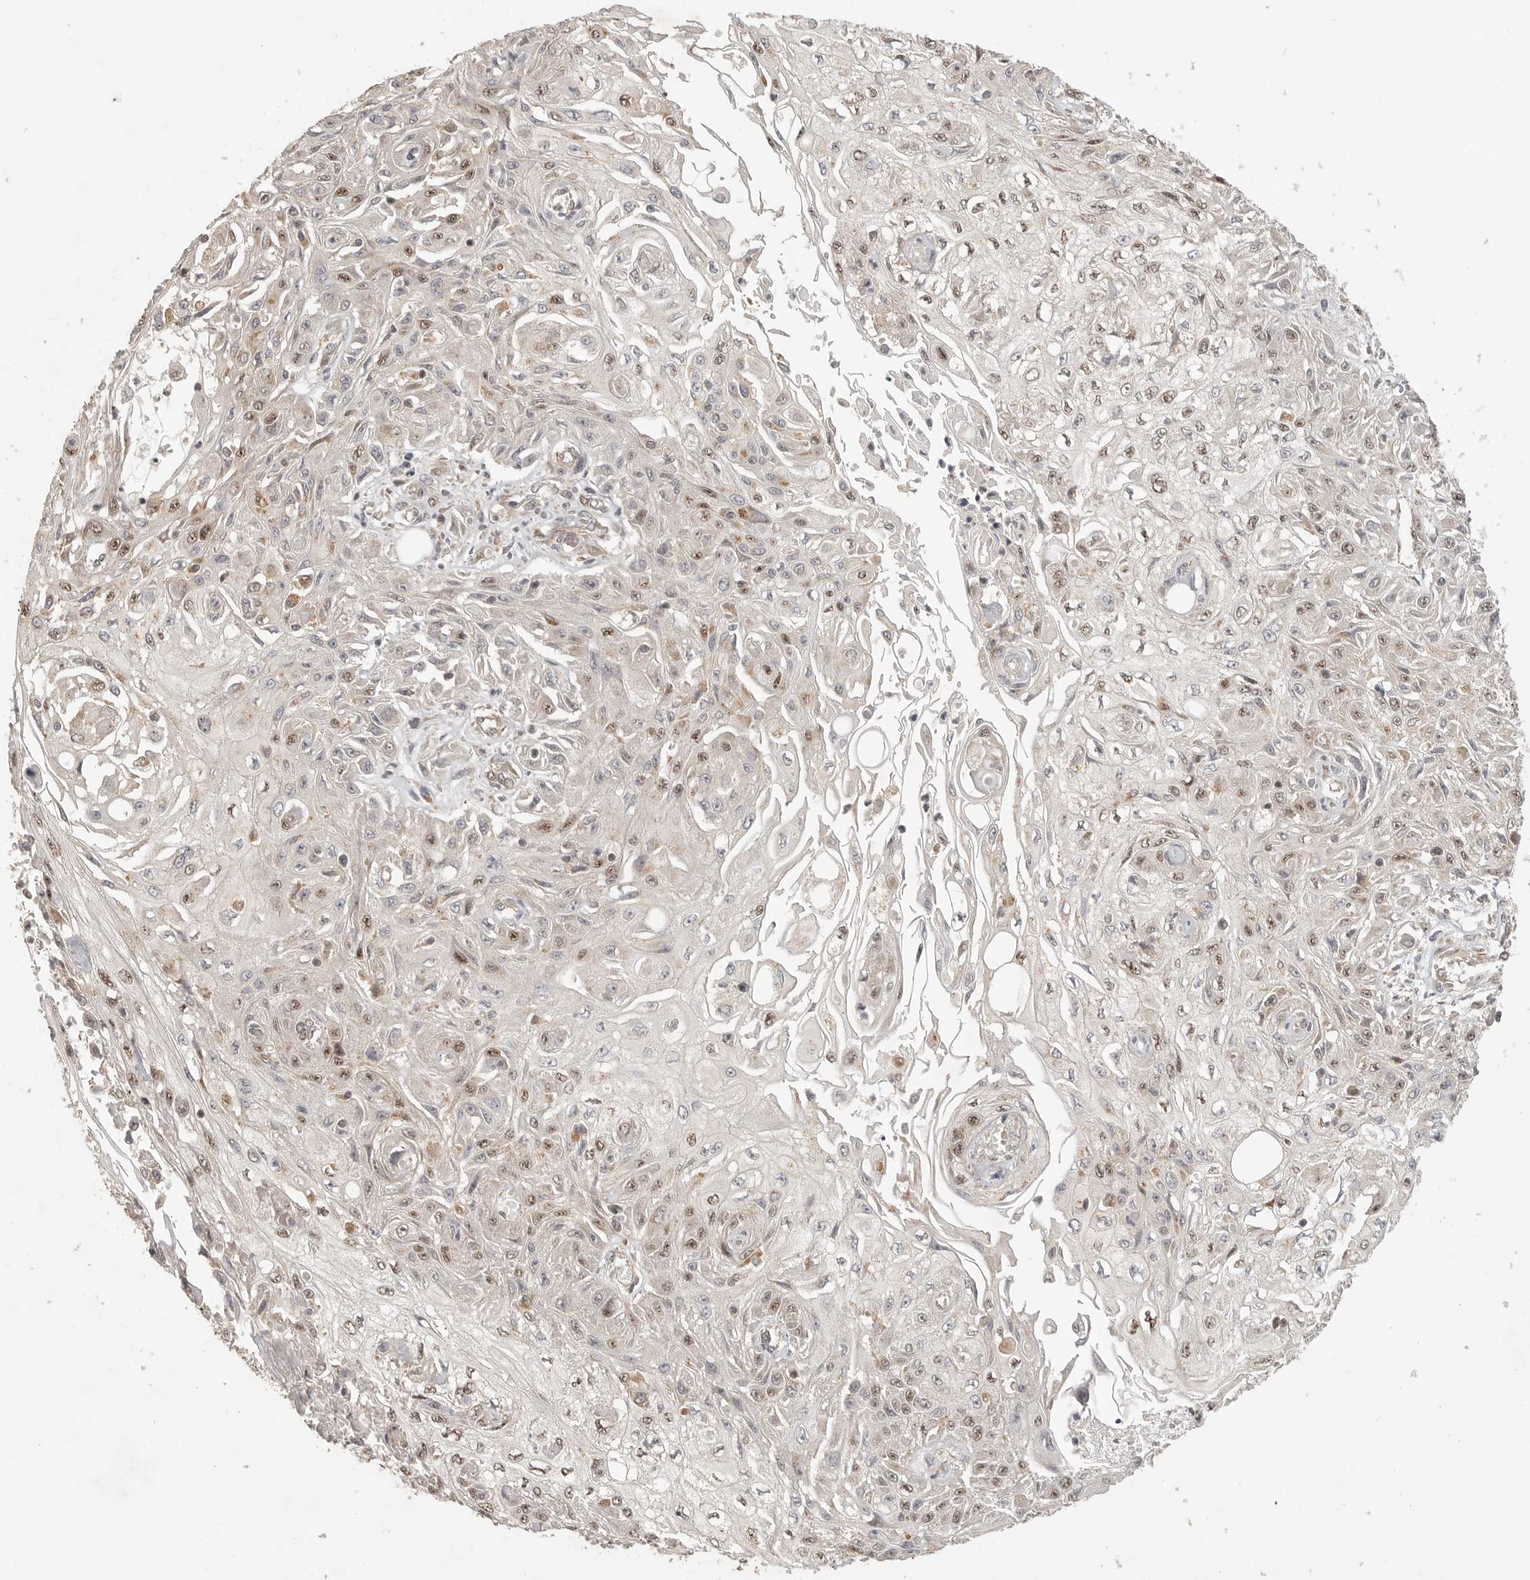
{"staining": {"intensity": "moderate", "quantity": ">75%", "location": "nuclear"}, "tissue": "skin cancer", "cell_type": "Tumor cells", "image_type": "cancer", "snomed": [{"axis": "morphology", "description": "Squamous cell carcinoma, NOS"}, {"axis": "morphology", "description": "Squamous cell carcinoma, metastatic, NOS"}, {"axis": "topography", "description": "Skin"}, {"axis": "topography", "description": "Lymph node"}], "caption": "Protein analysis of metastatic squamous cell carcinoma (skin) tissue displays moderate nuclear staining in about >75% of tumor cells.", "gene": "POMP", "patient": {"sex": "male", "age": 75}}